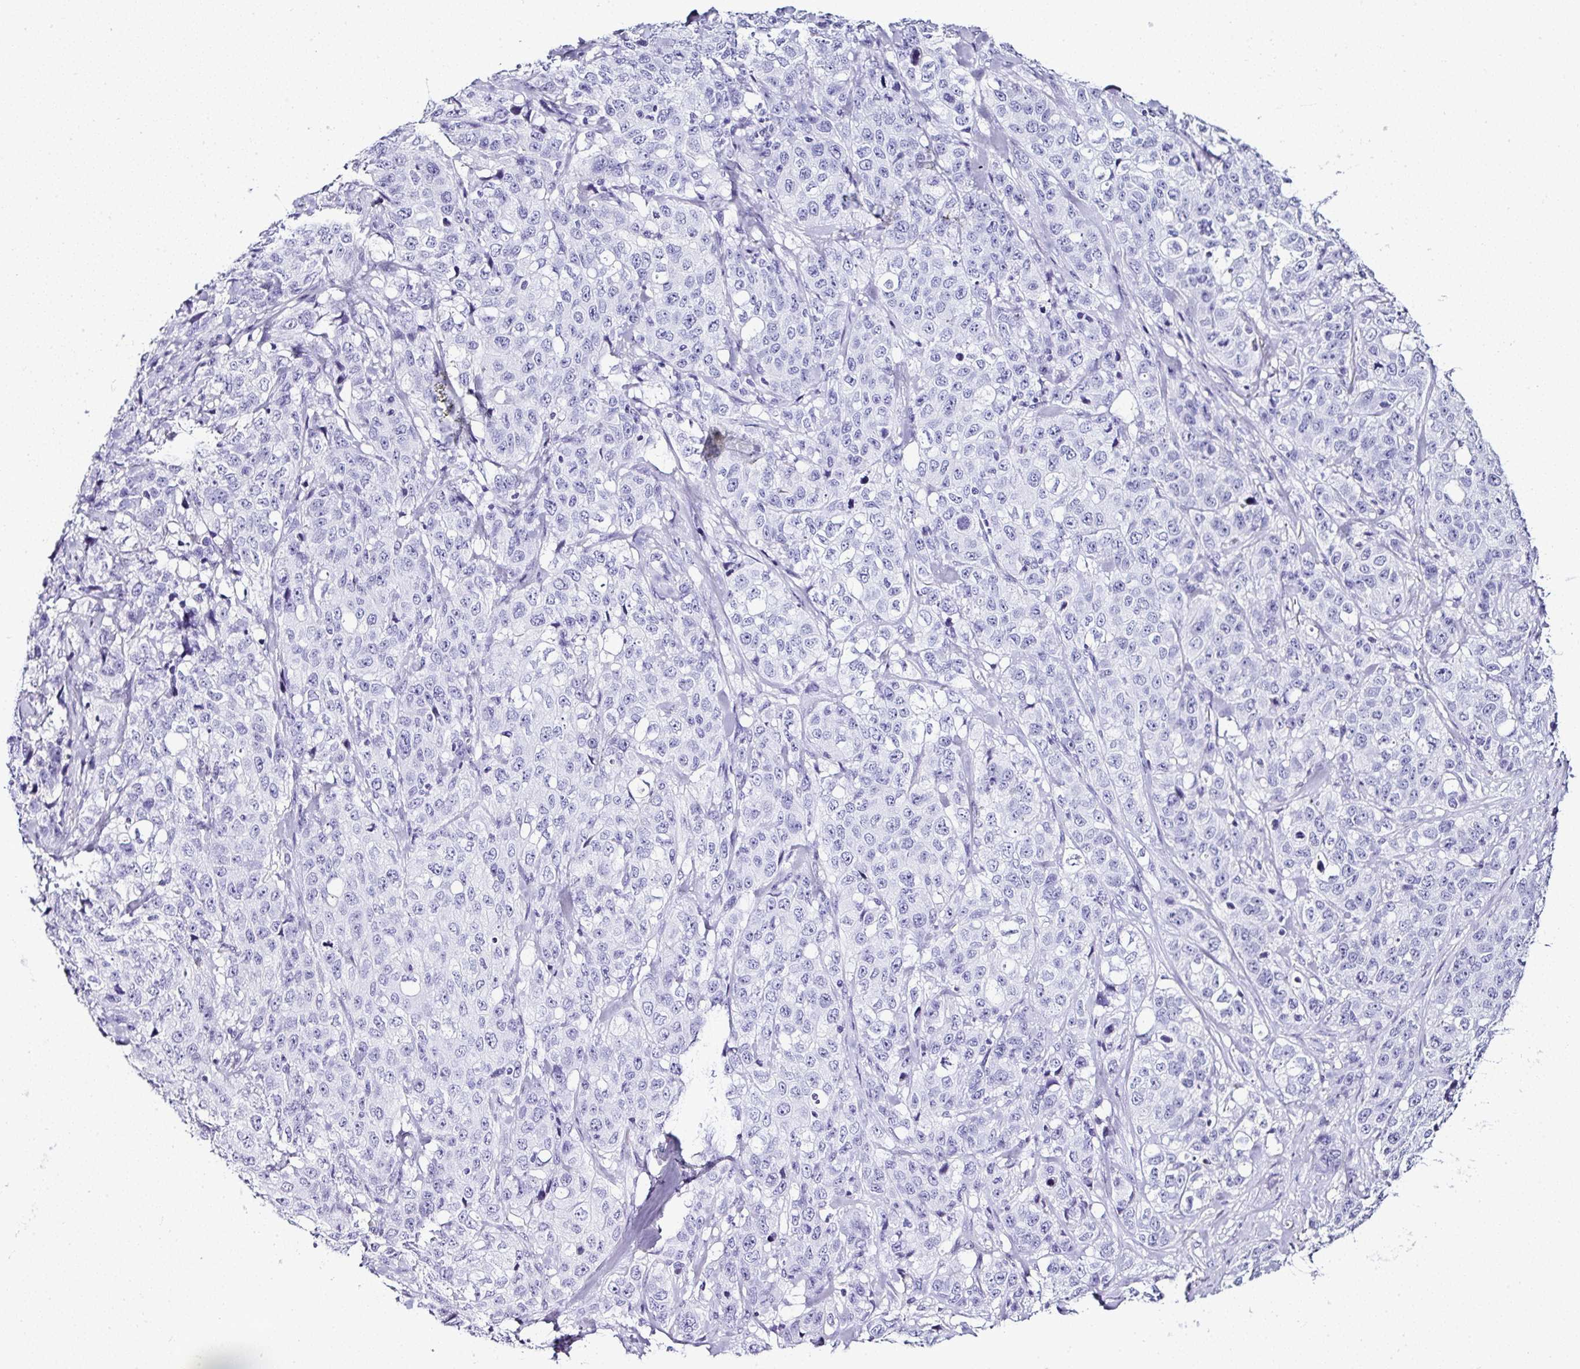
{"staining": {"intensity": "negative", "quantity": "none", "location": "none"}, "tissue": "stomach cancer", "cell_type": "Tumor cells", "image_type": "cancer", "snomed": [{"axis": "morphology", "description": "Adenocarcinoma, NOS"}, {"axis": "topography", "description": "Stomach"}], "caption": "High power microscopy histopathology image of an immunohistochemistry (IHC) image of stomach cancer, revealing no significant staining in tumor cells.", "gene": "SERPINB3", "patient": {"sex": "male", "age": 48}}